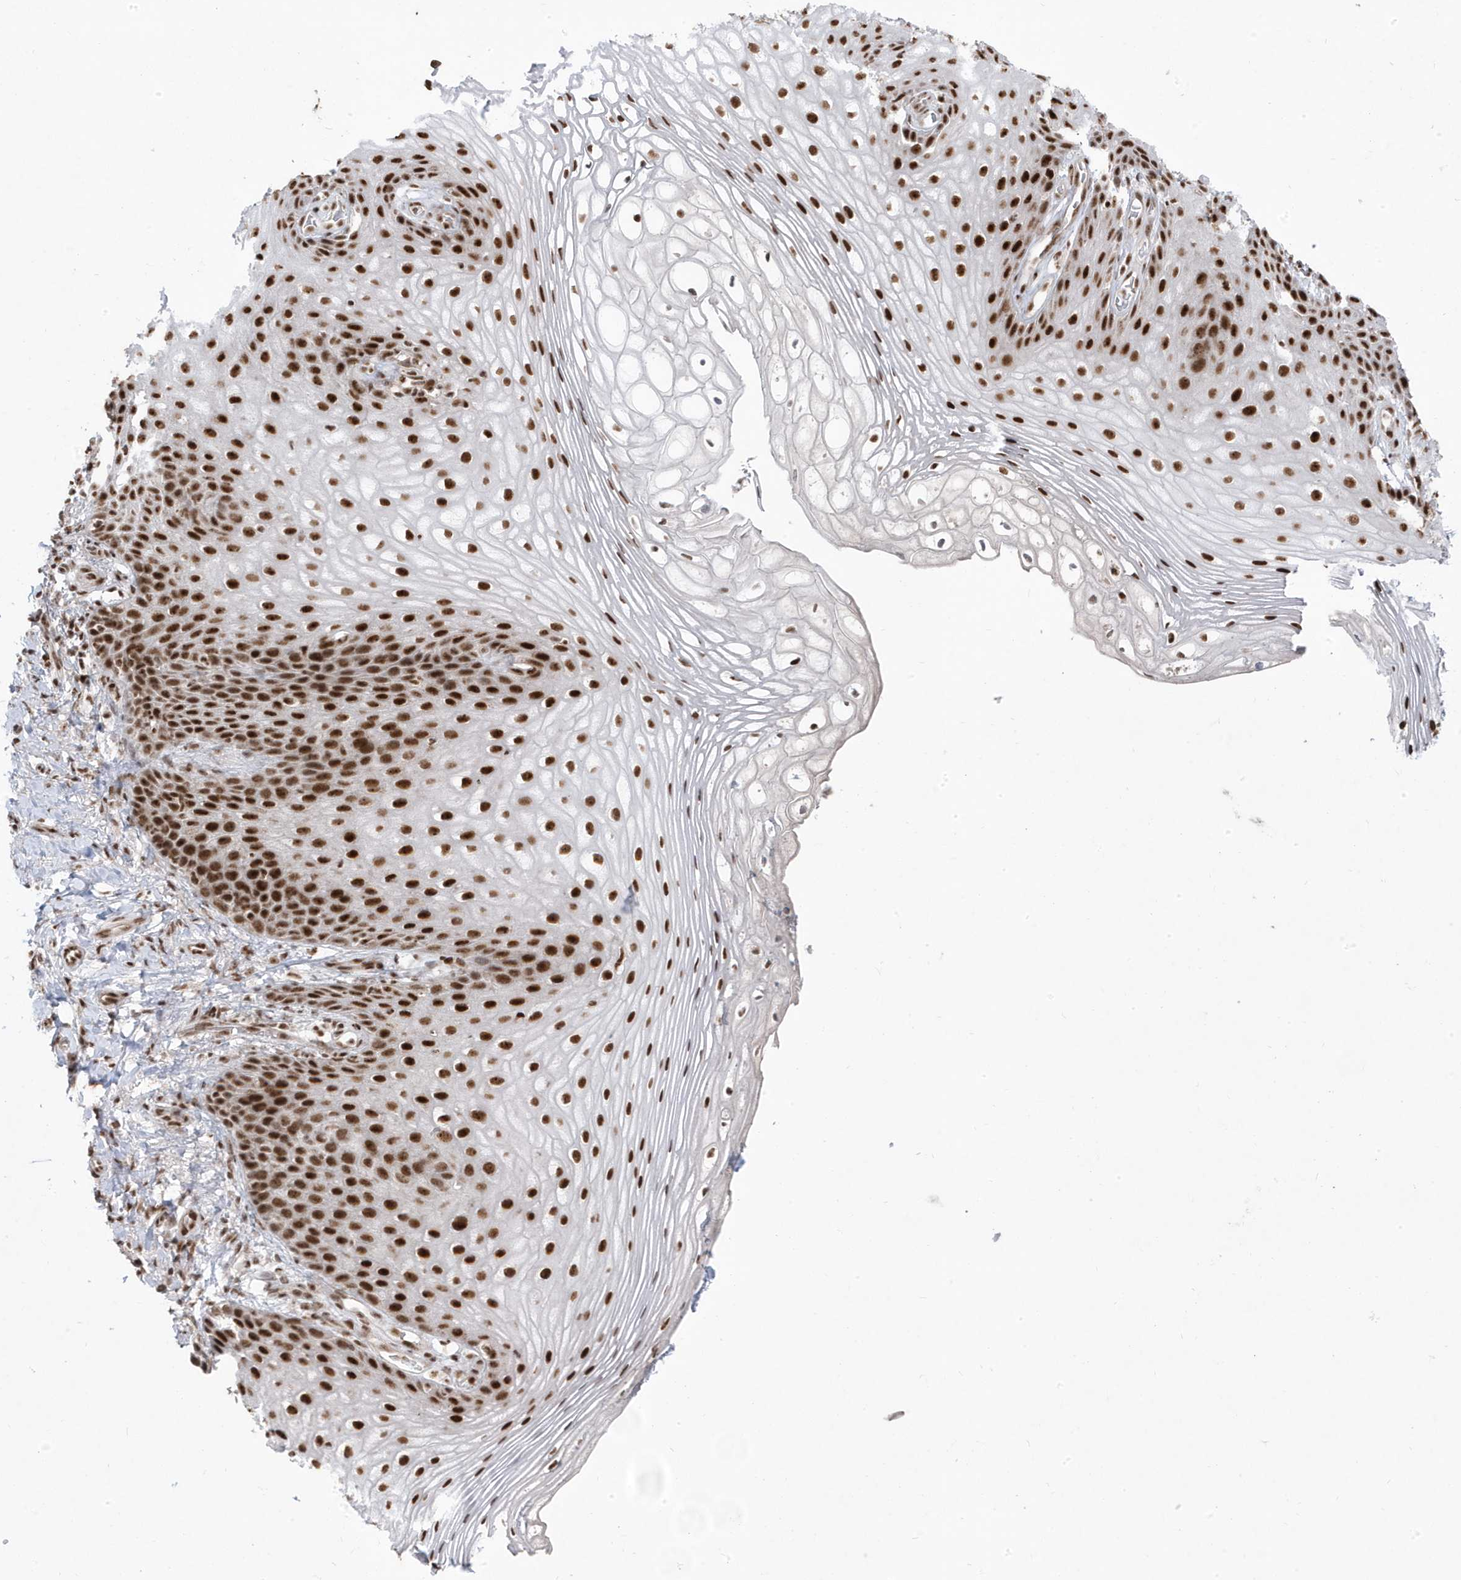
{"staining": {"intensity": "strong", "quantity": ">75%", "location": "nuclear"}, "tissue": "vagina", "cell_type": "Squamous epithelial cells", "image_type": "normal", "snomed": [{"axis": "morphology", "description": "Normal tissue, NOS"}, {"axis": "topography", "description": "Vagina"}], "caption": "Brown immunohistochemical staining in unremarkable human vagina reveals strong nuclear expression in approximately >75% of squamous epithelial cells.", "gene": "MTREX", "patient": {"sex": "female", "age": 60}}